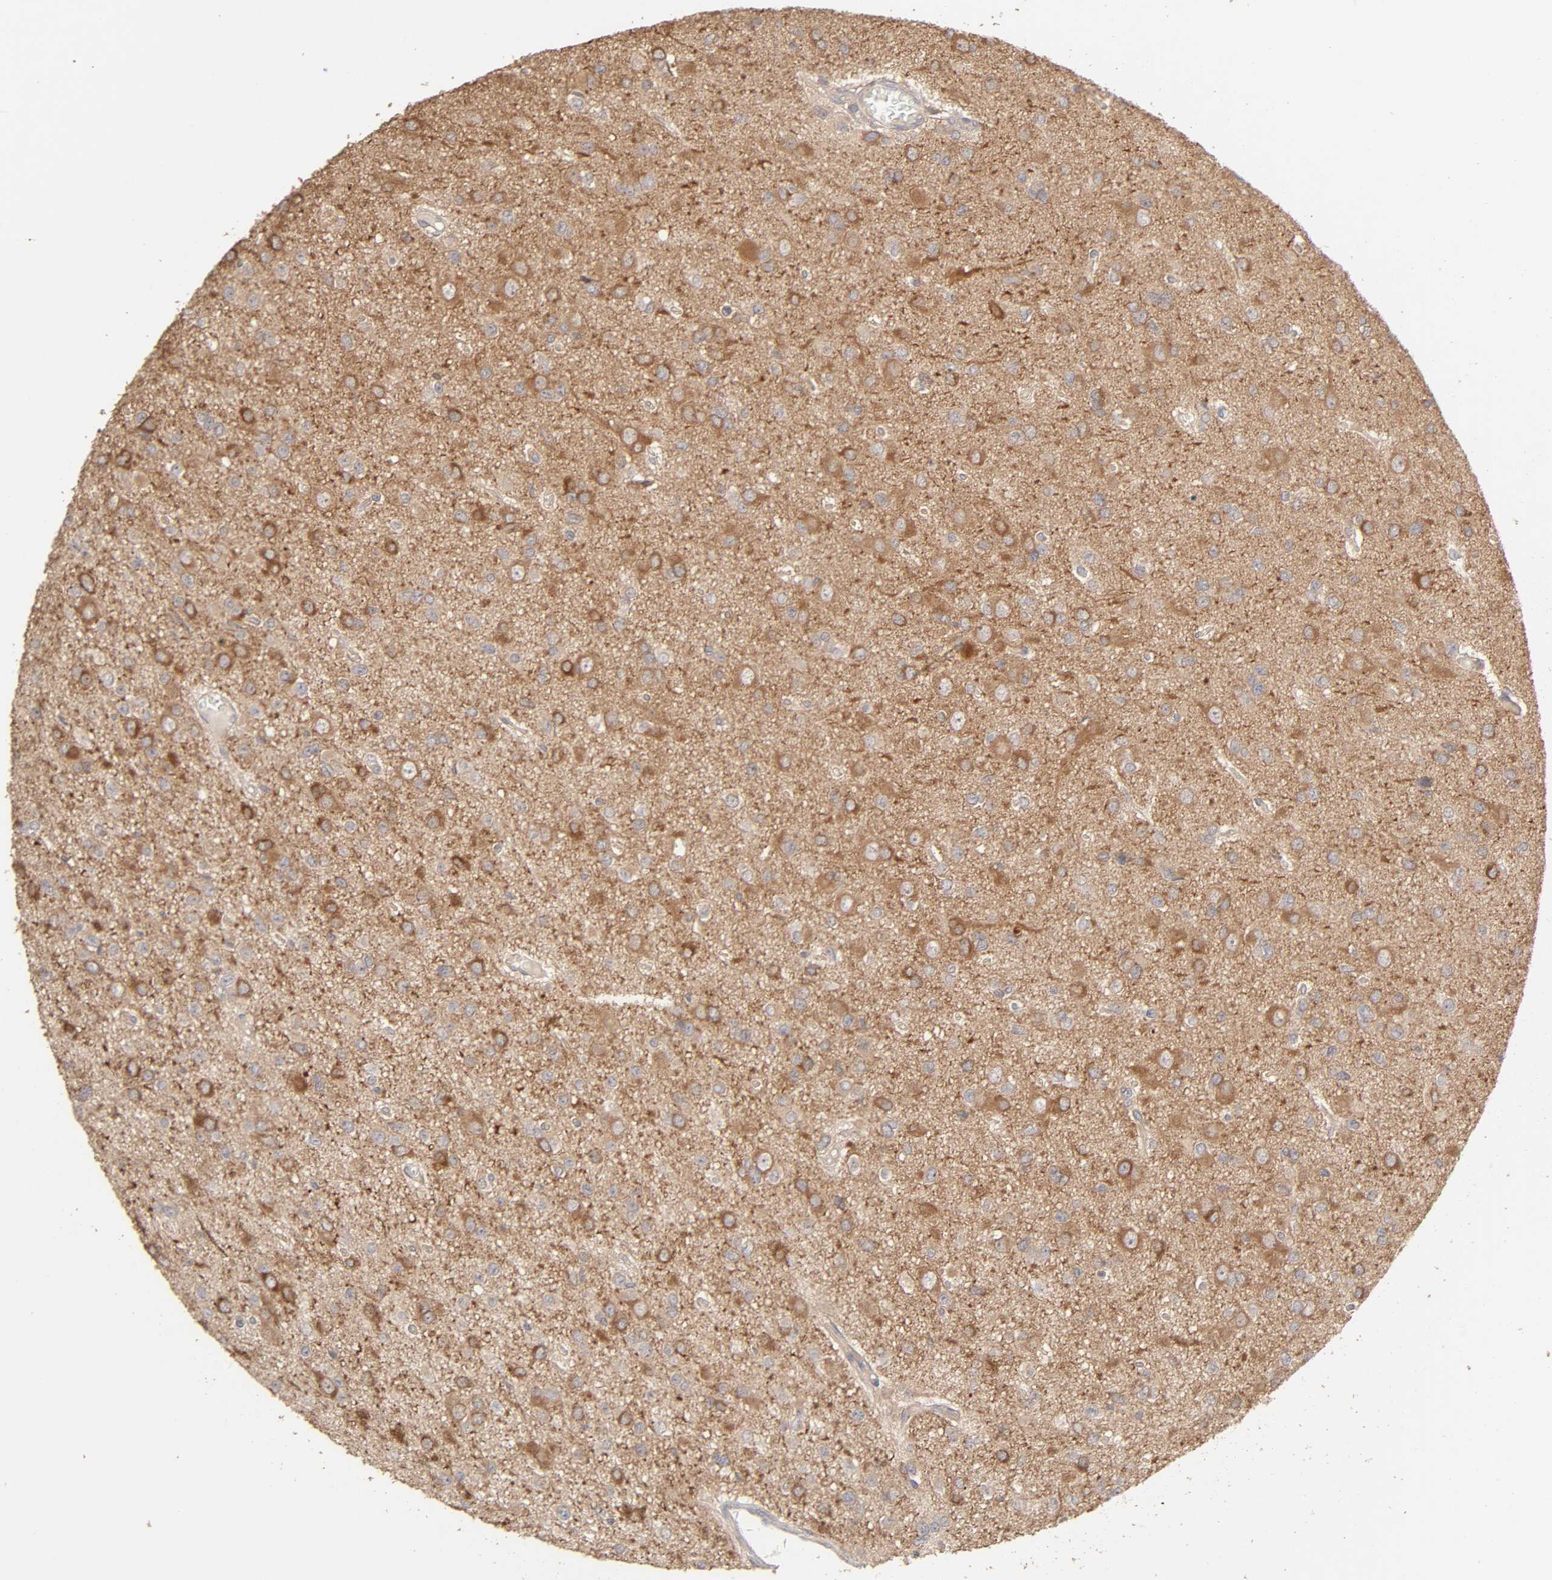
{"staining": {"intensity": "strong", "quantity": "25%-75%", "location": "cytoplasmic/membranous"}, "tissue": "glioma", "cell_type": "Tumor cells", "image_type": "cancer", "snomed": [{"axis": "morphology", "description": "Glioma, malignant, Low grade"}, {"axis": "topography", "description": "Brain"}], "caption": "Glioma tissue demonstrates strong cytoplasmic/membranous staining in about 25%-75% of tumor cells", "gene": "AP1G2", "patient": {"sex": "male", "age": 42}}